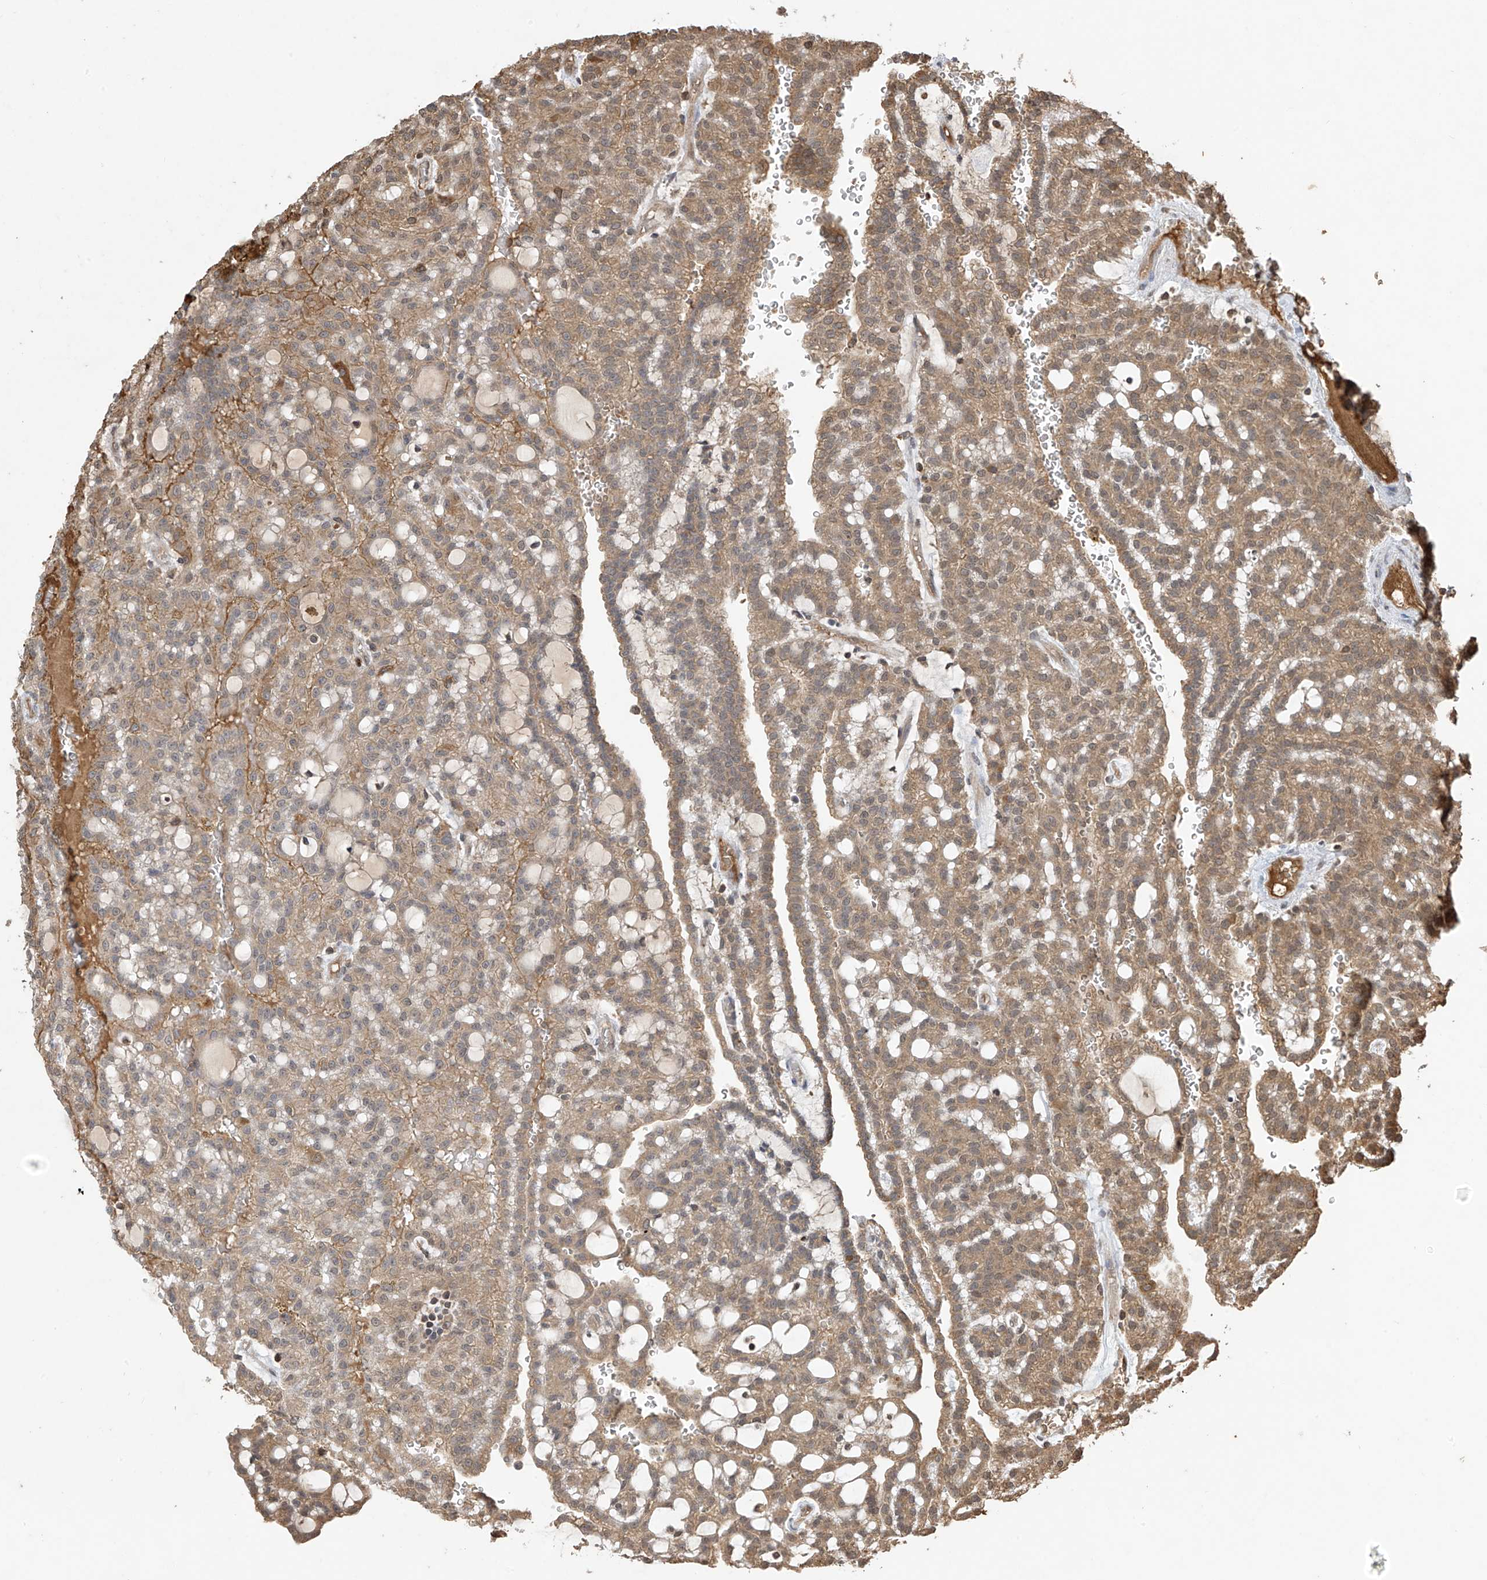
{"staining": {"intensity": "moderate", "quantity": ">75%", "location": "cytoplasmic/membranous"}, "tissue": "renal cancer", "cell_type": "Tumor cells", "image_type": "cancer", "snomed": [{"axis": "morphology", "description": "Adenocarcinoma, NOS"}, {"axis": "topography", "description": "Kidney"}], "caption": "This micrograph reveals immunohistochemistry staining of human renal cancer (adenocarcinoma), with medium moderate cytoplasmic/membranous staining in approximately >75% of tumor cells.", "gene": "PNPT1", "patient": {"sex": "male", "age": 63}}